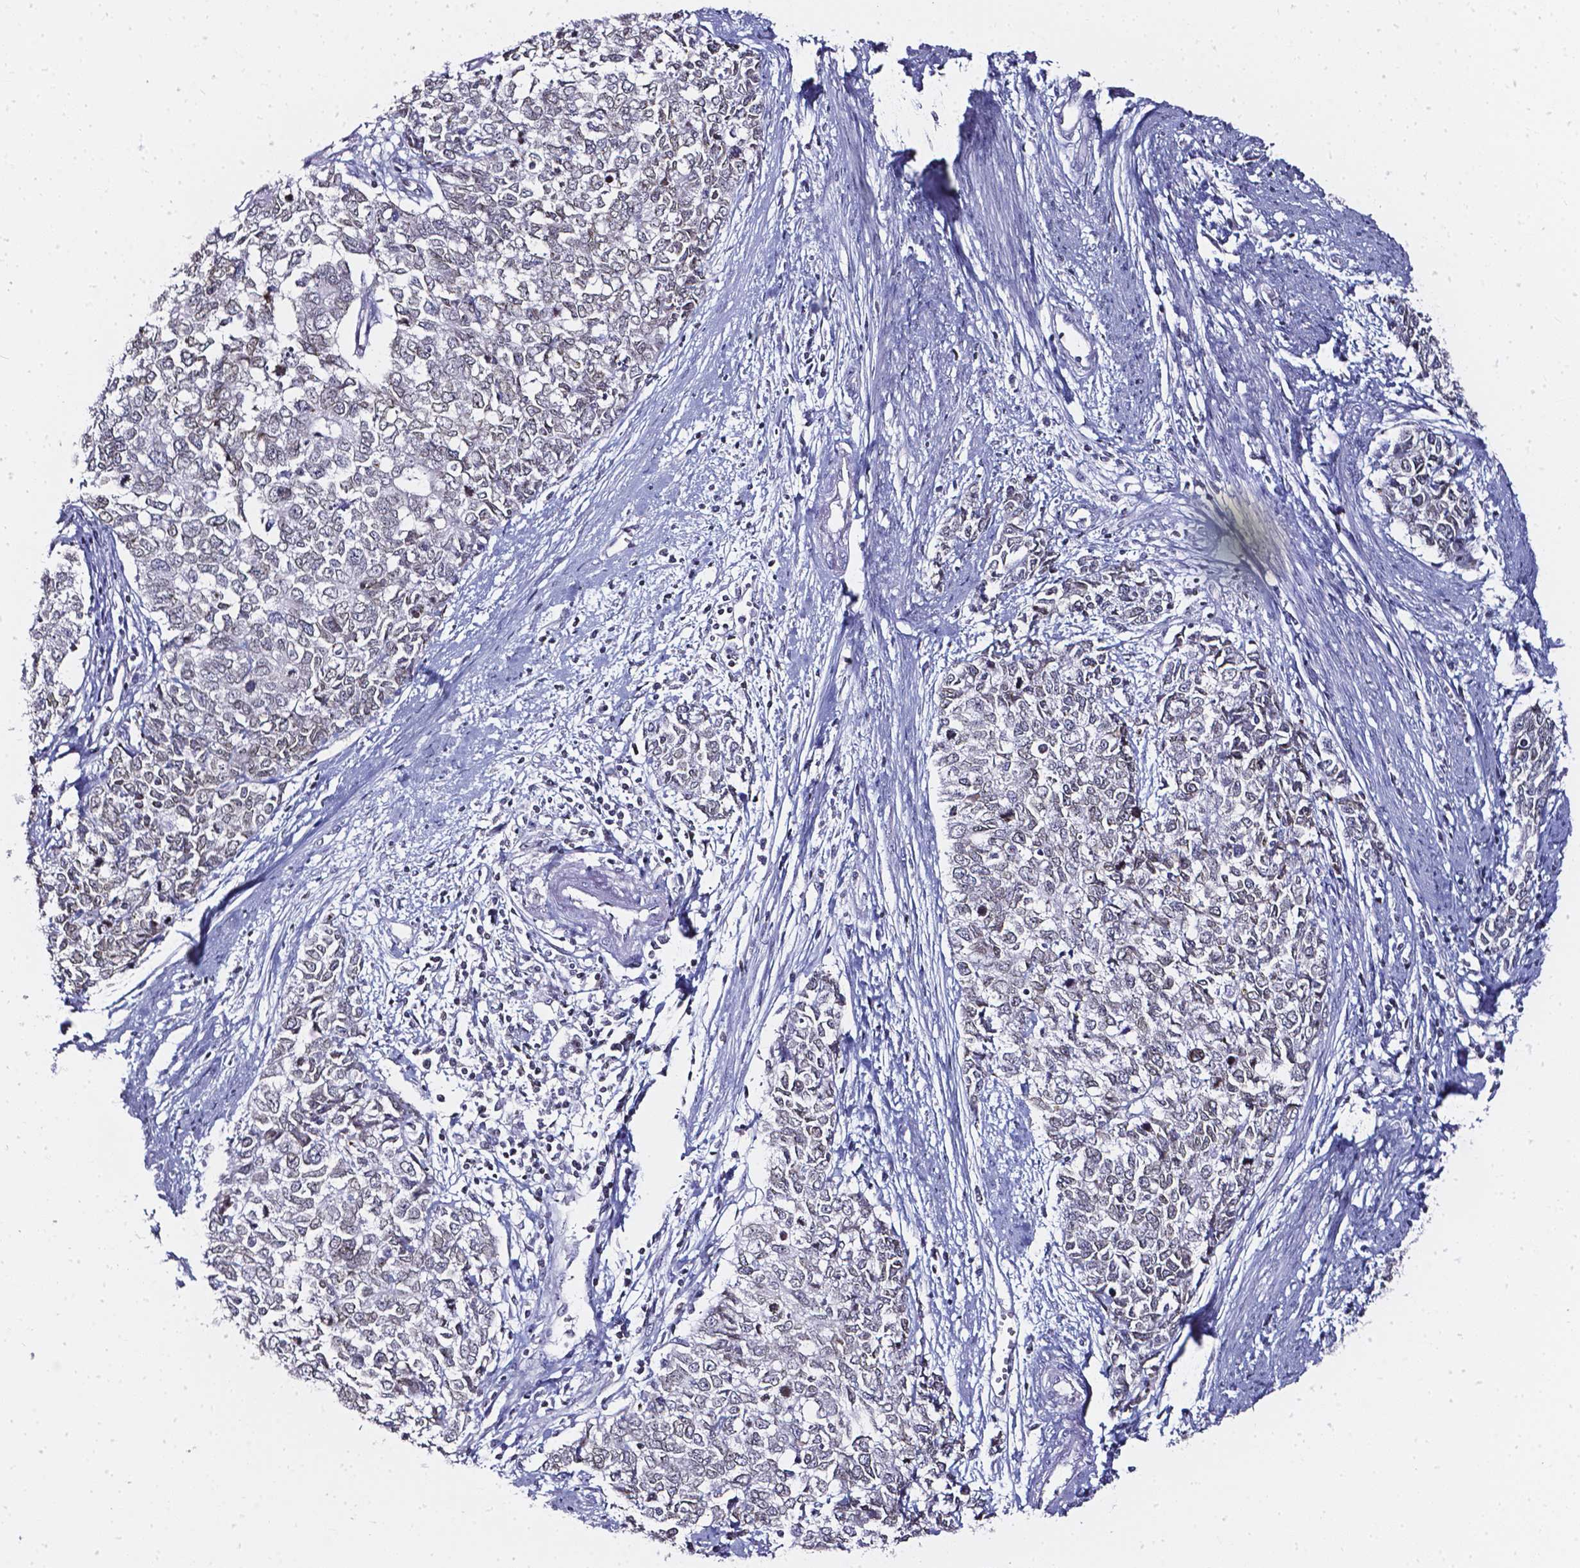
{"staining": {"intensity": "negative", "quantity": "none", "location": "none"}, "tissue": "cervical cancer", "cell_type": "Tumor cells", "image_type": "cancer", "snomed": [{"axis": "morphology", "description": "Adenocarcinoma, NOS"}, {"axis": "topography", "description": "Cervix"}], "caption": "This image is of cervical cancer stained with immunohistochemistry (IHC) to label a protein in brown with the nuclei are counter-stained blue. There is no staining in tumor cells.", "gene": "AKR1B10", "patient": {"sex": "female", "age": 63}}